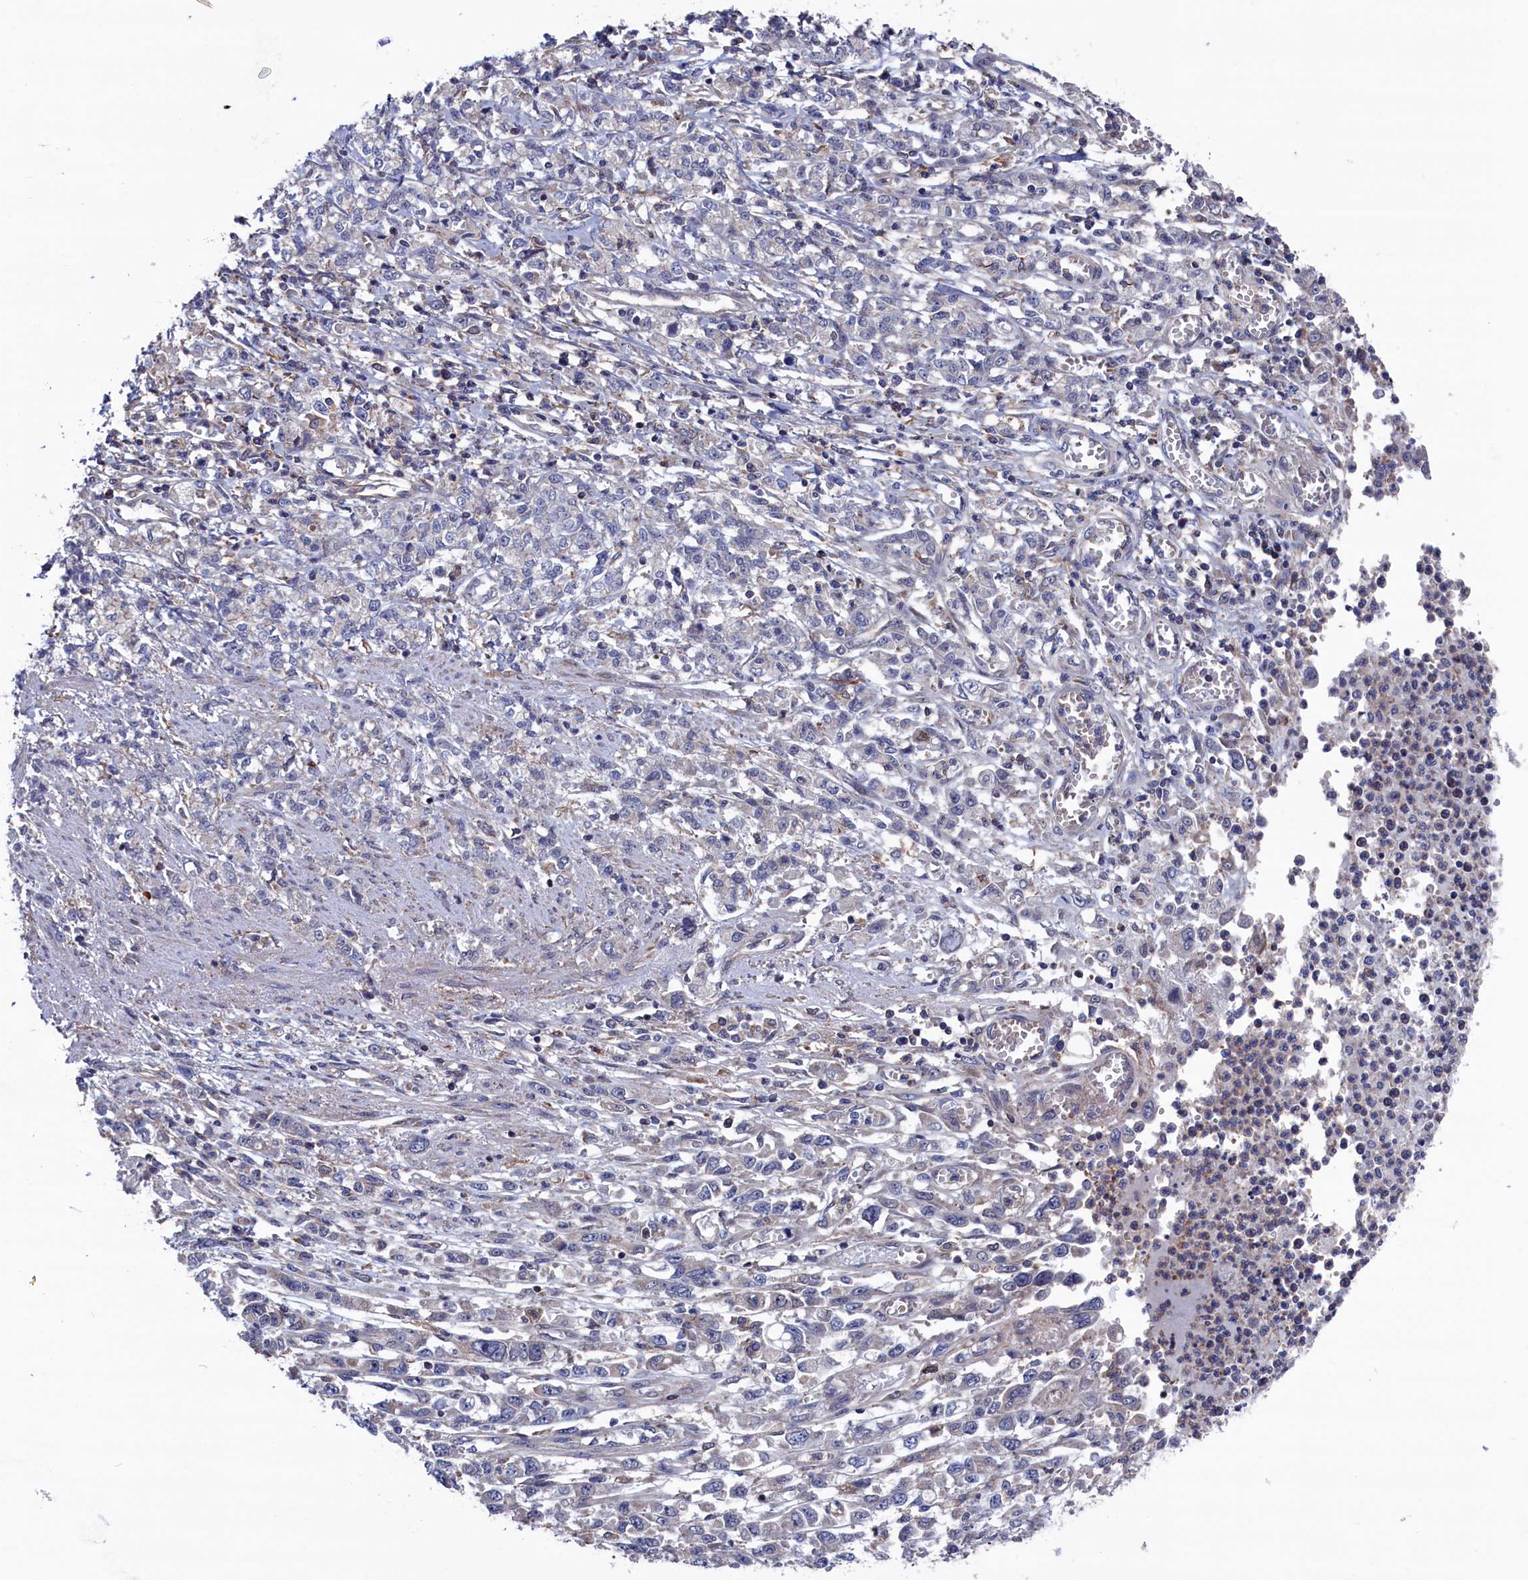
{"staining": {"intensity": "negative", "quantity": "none", "location": "none"}, "tissue": "stomach cancer", "cell_type": "Tumor cells", "image_type": "cancer", "snomed": [{"axis": "morphology", "description": "Adenocarcinoma, NOS"}, {"axis": "topography", "description": "Stomach"}], "caption": "Immunohistochemistry (IHC) micrograph of human adenocarcinoma (stomach) stained for a protein (brown), which exhibits no expression in tumor cells.", "gene": "SPATA13", "patient": {"sex": "female", "age": 76}}